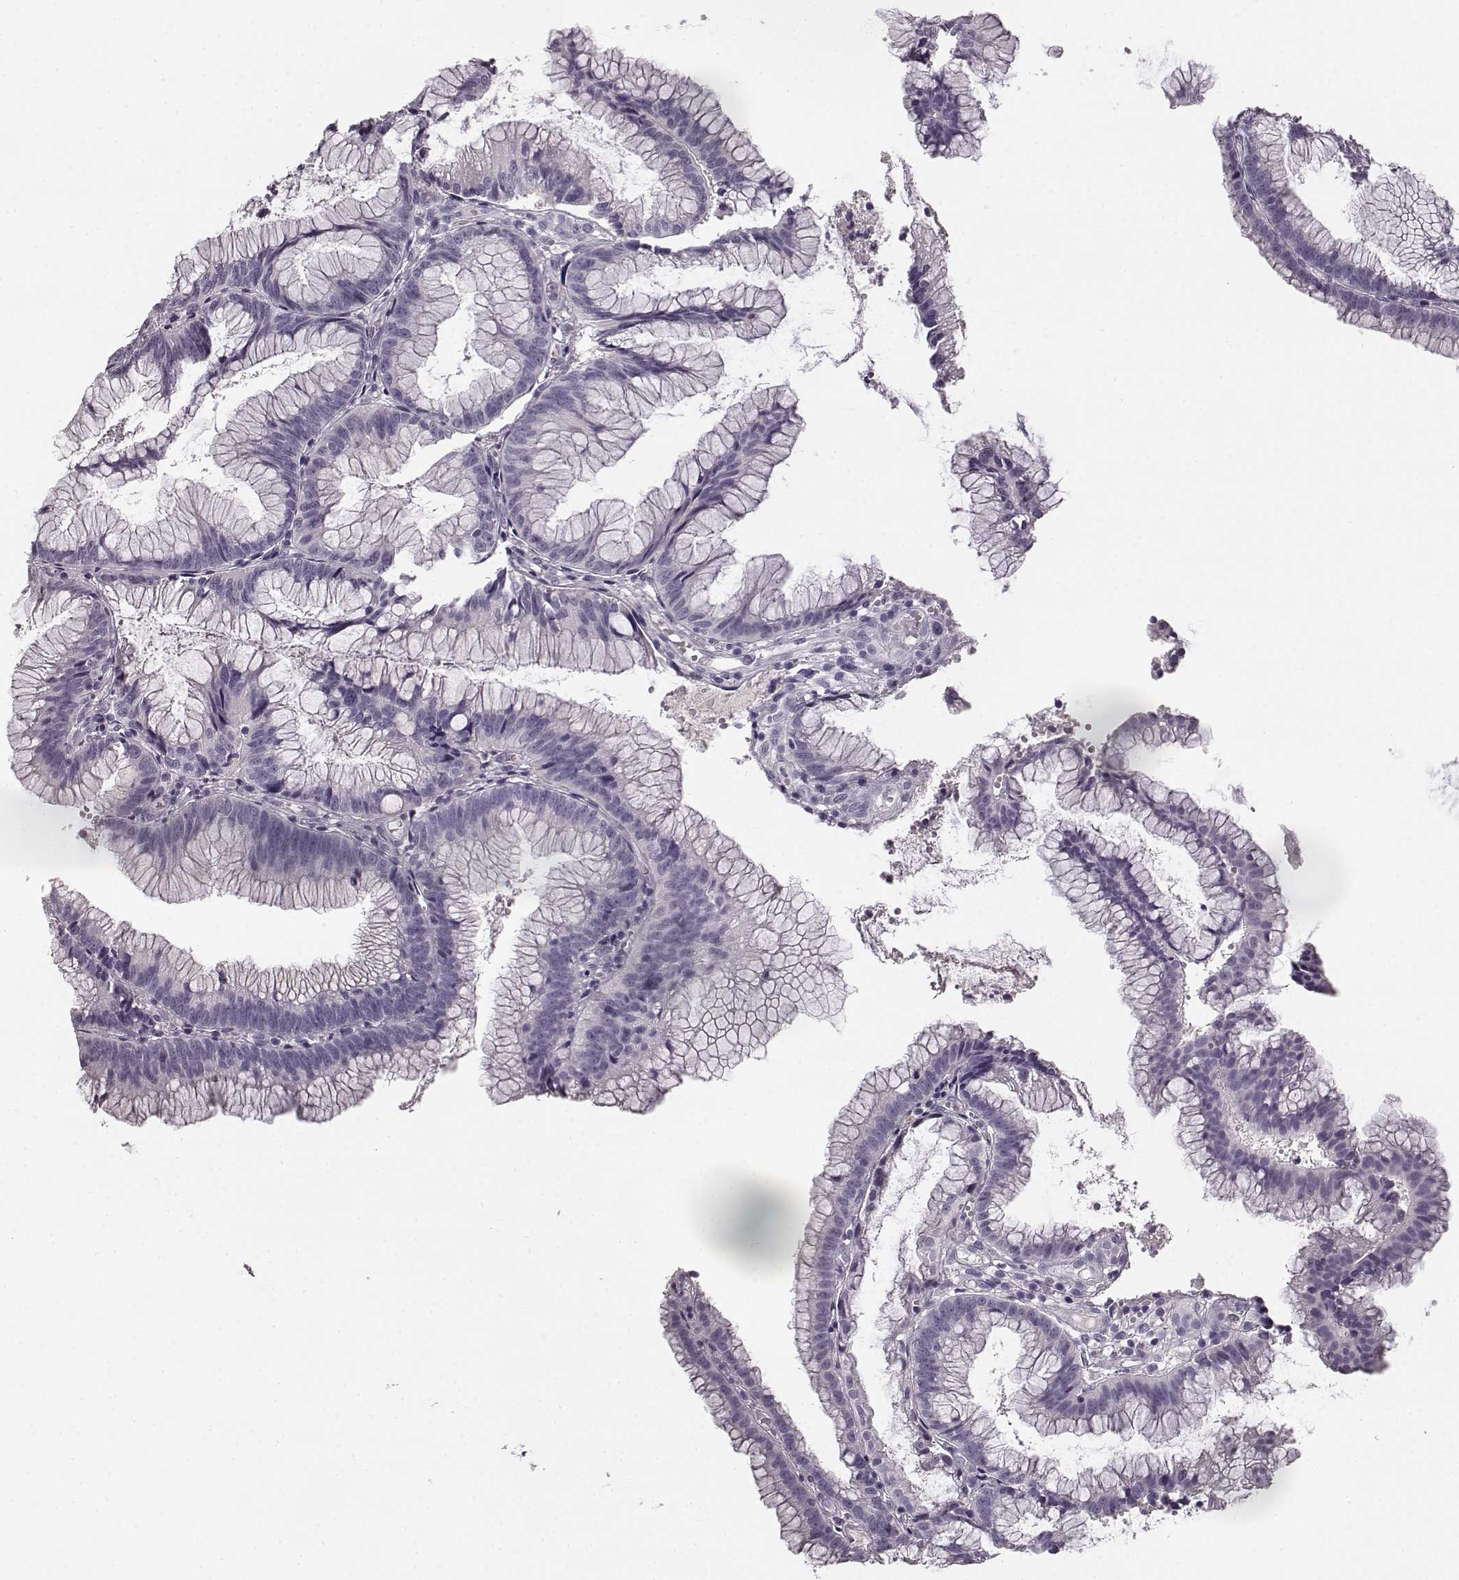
{"staining": {"intensity": "negative", "quantity": "none", "location": "none"}, "tissue": "colorectal cancer", "cell_type": "Tumor cells", "image_type": "cancer", "snomed": [{"axis": "morphology", "description": "Adenocarcinoma, NOS"}, {"axis": "topography", "description": "Colon"}], "caption": "Immunohistochemistry (IHC) of human colorectal adenocarcinoma shows no expression in tumor cells.", "gene": "KIAA0319", "patient": {"sex": "female", "age": 78}}